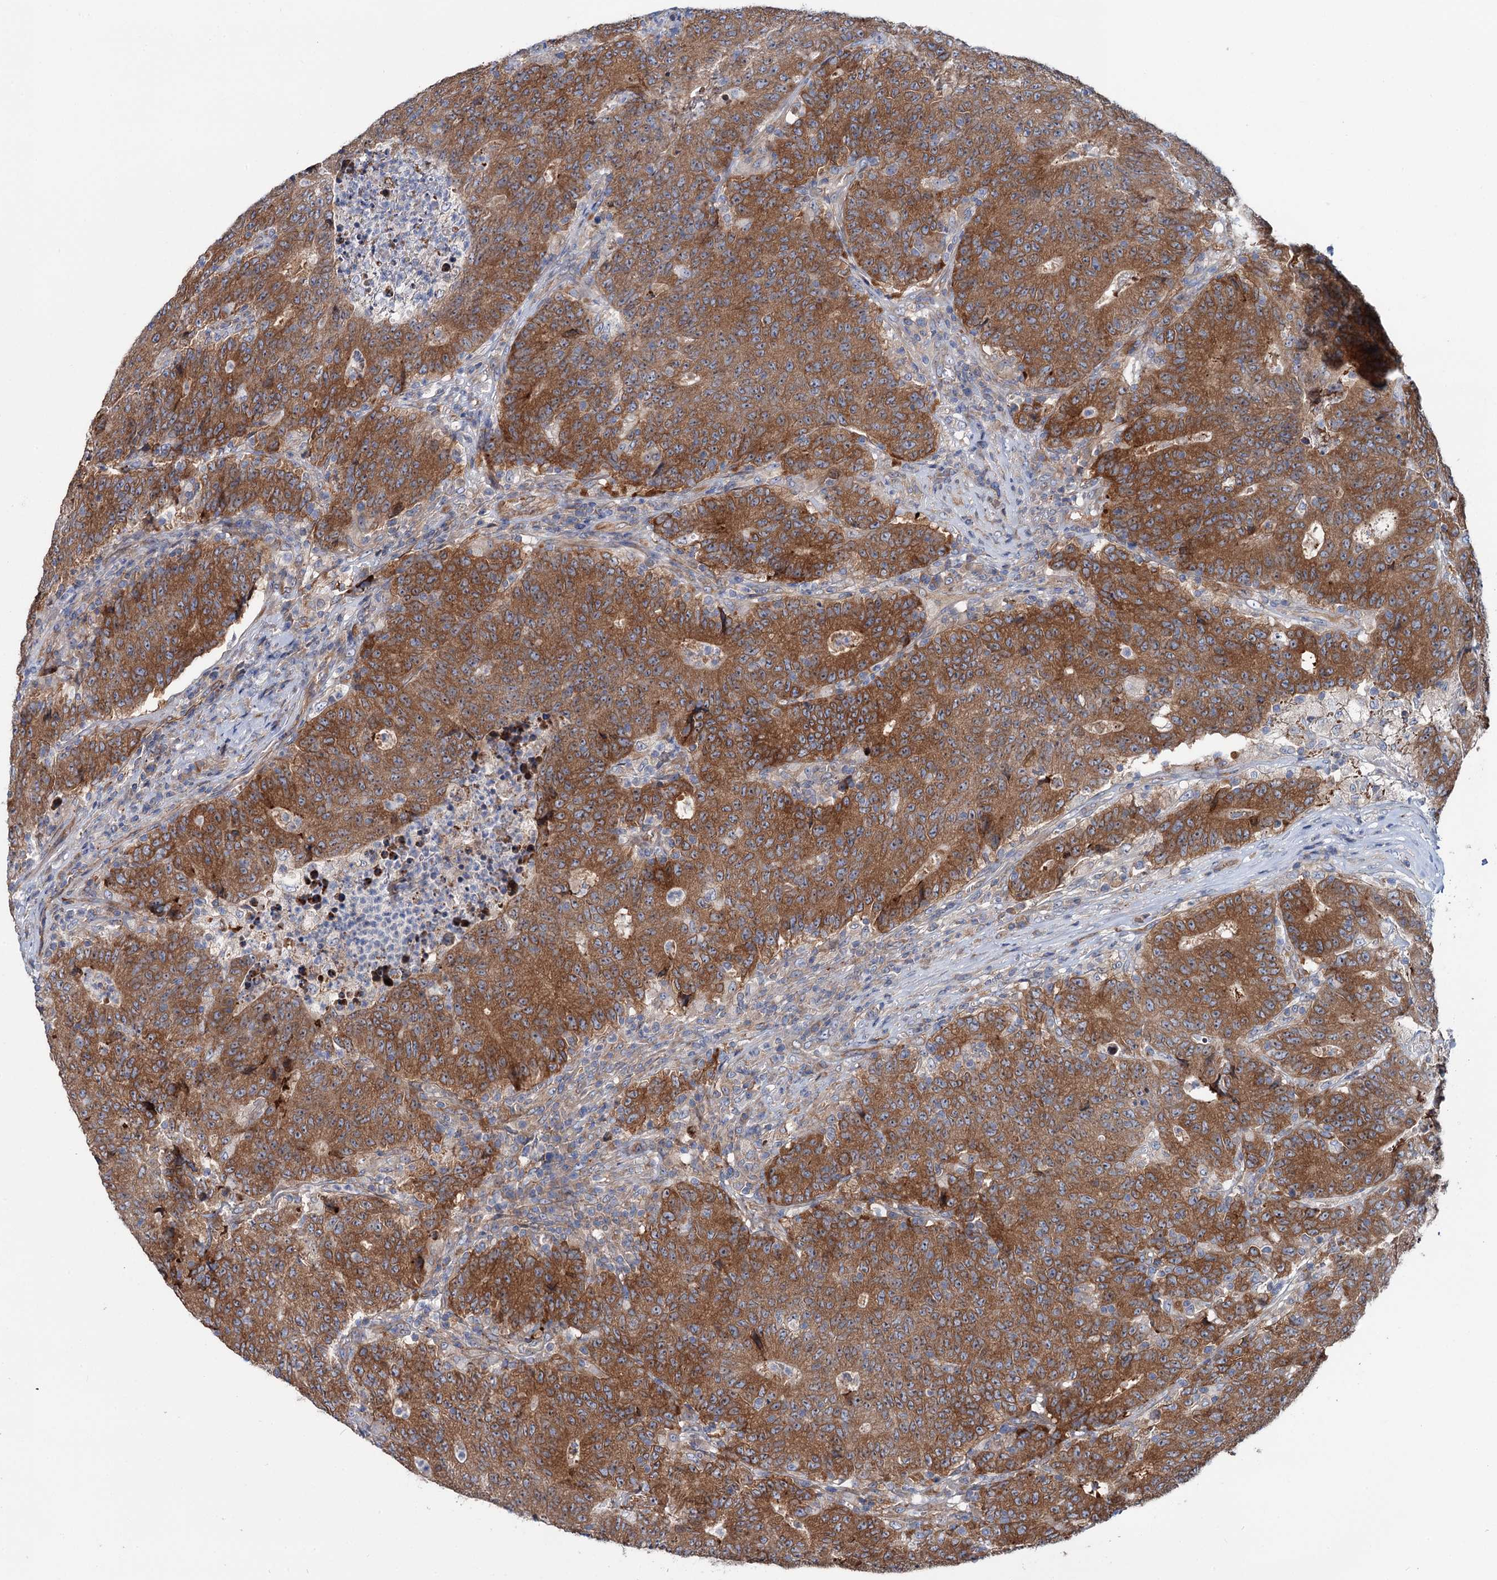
{"staining": {"intensity": "strong", "quantity": ">75%", "location": "cytoplasmic/membranous"}, "tissue": "colorectal cancer", "cell_type": "Tumor cells", "image_type": "cancer", "snomed": [{"axis": "morphology", "description": "Adenocarcinoma, NOS"}, {"axis": "topography", "description": "Colon"}], "caption": "Brown immunohistochemical staining in human colorectal cancer reveals strong cytoplasmic/membranous staining in about >75% of tumor cells.", "gene": "PTDSS2", "patient": {"sex": "female", "age": 75}}